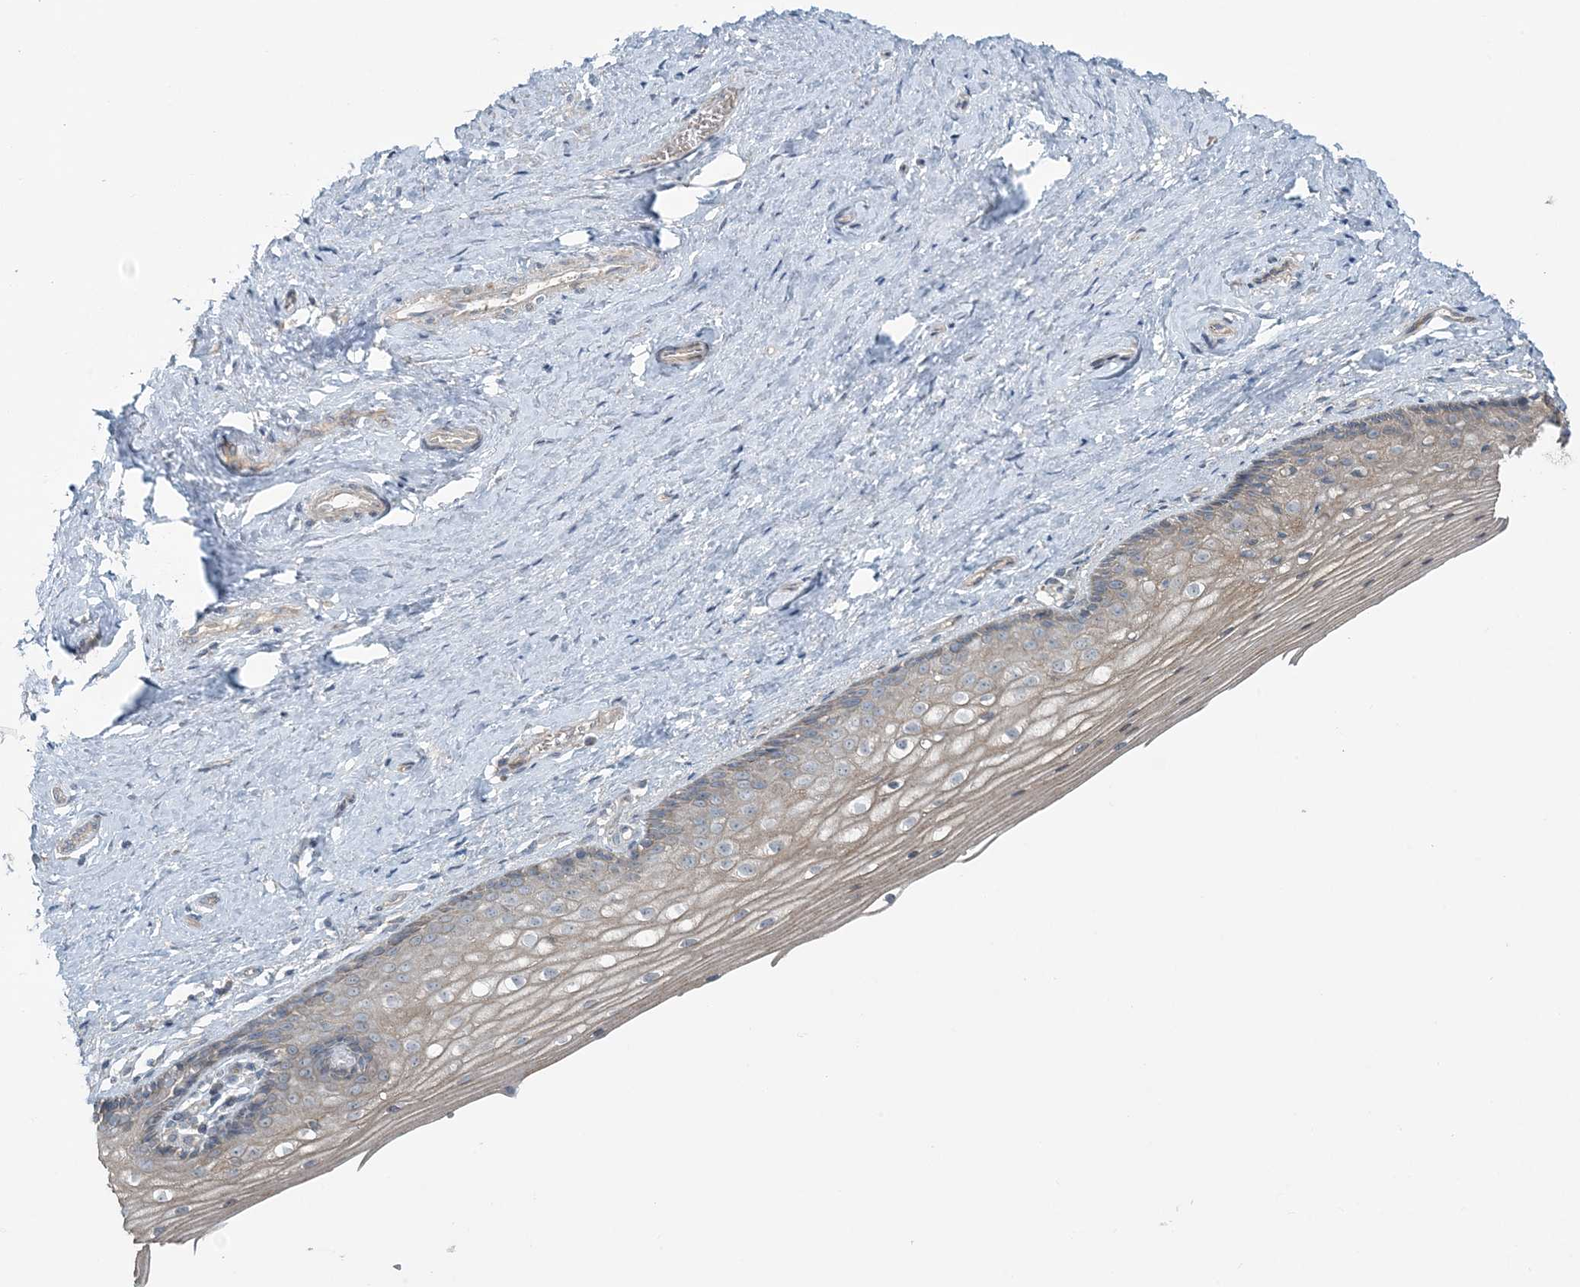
{"staining": {"intensity": "weak", "quantity": "<25%", "location": "cytoplasmic/membranous"}, "tissue": "vagina", "cell_type": "Squamous epithelial cells", "image_type": "normal", "snomed": [{"axis": "morphology", "description": "Normal tissue, NOS"}, {"axis": "topography", "description": "Vagina"}], "caption": "DAB immunohistochemical staining of normal vagina demonstrates no significant expression in squamous epithelial cells. (Brightfield microscopy of DAB (3,3'-diaminobenzidine) immunohistochemistry at high magnification).", "gene": "SLC4A10", "patient": {"sex": "female", "age": 46}}